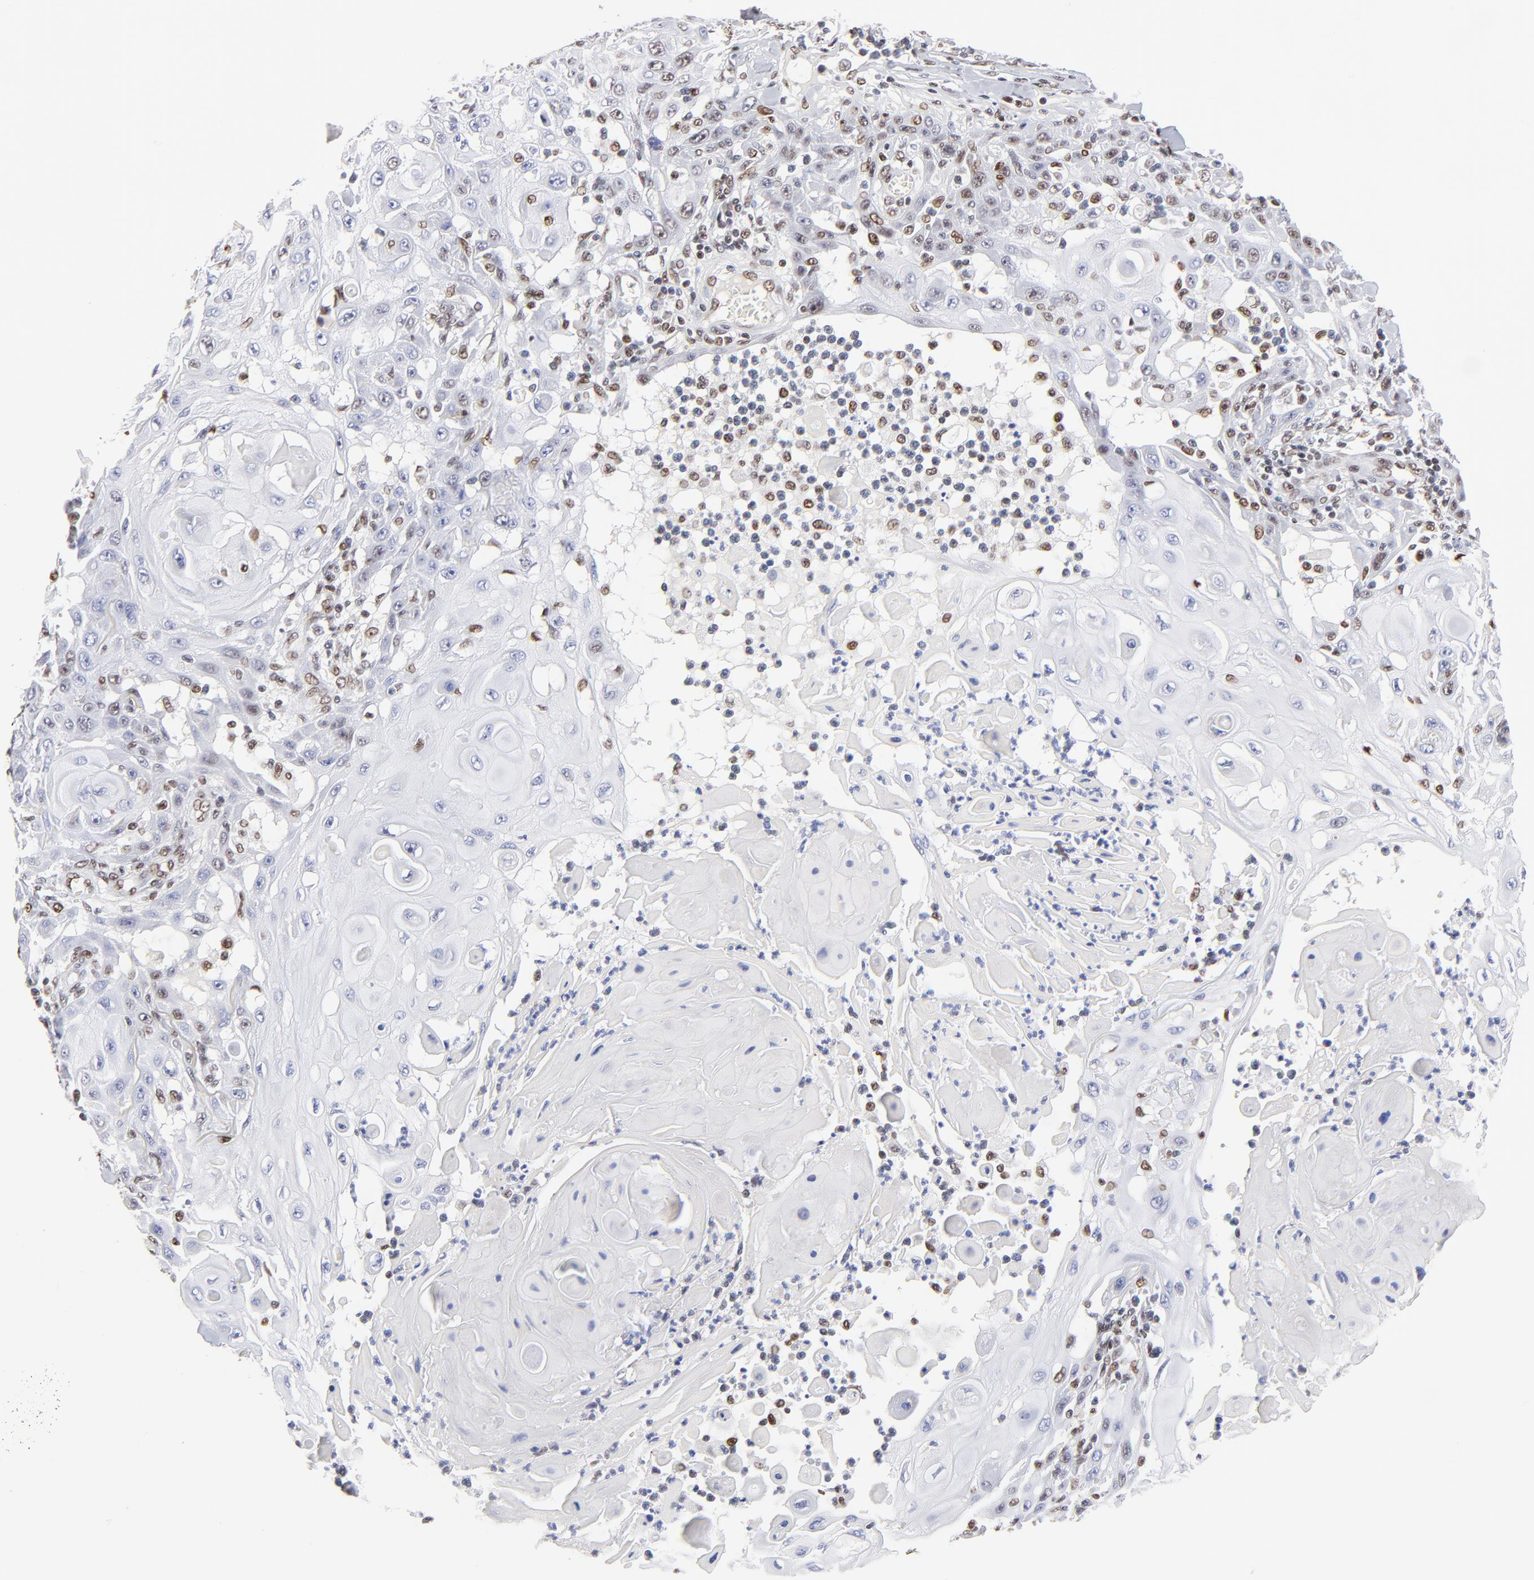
{"staining": {"intensity": "moderate", "quantity": "25%-75%", "location": "nuclear"}, "tissue": "skin cancer", "cell_type": "Tumor cells", "image_type": "cancer", "snomed": [{"axis": "morphology", "description": "Squamous cell carcinoma, NOS"}, {"axis": "topography", "description": "Skin"}], "caption": "An immunohistochemistry (IHC) image of neoplastic tissue is shown. Protein staining in brown shows moderate nuclear positivity in skin squamous cell carcinoma within tumor cells.", "gene": "ZMYM3", "patient": {"sex": "male", "age": 24}}